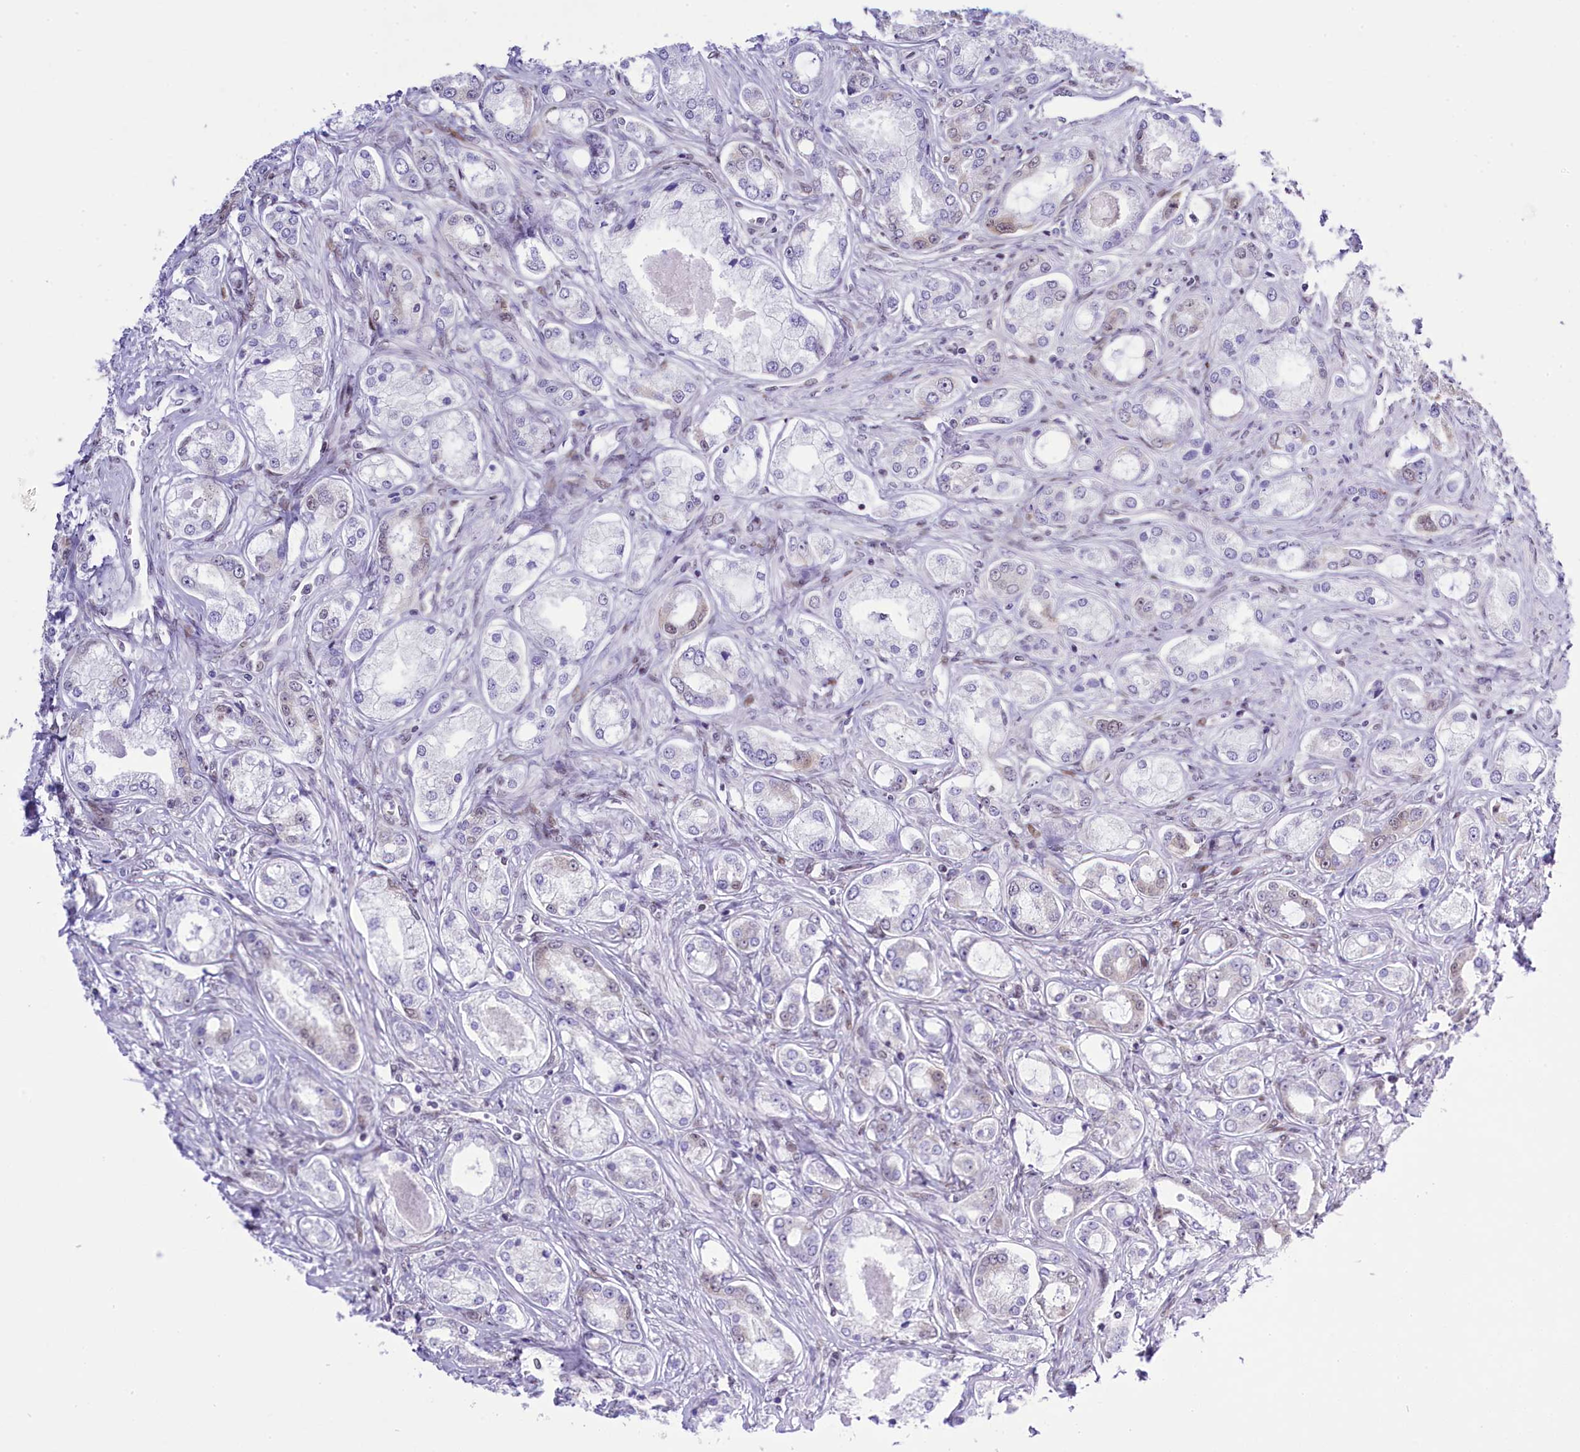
{"staining": {"intensity": "weak", "quantity": "<25%", "location": "nuclear"}, "tissue": "prostate cancer", "cell_type": "Tumor cells", "image_type": "cancer", "snomed": [{"axis": "morphology", "description": "Adenocarcinoma, Low grade"}, {"axis": "topography", "description": "Prostate"}], "caption": "Immunohistochemistry (IHC) of prostate adenocarcinoma (low-grade) reveals no positivity in tumor cells. (DAB immunohistochemistry (IHC) with hematoxylin counter stain).", "gene": "RPS6KB1", "patient": {"sex": "male", "age": 68}}